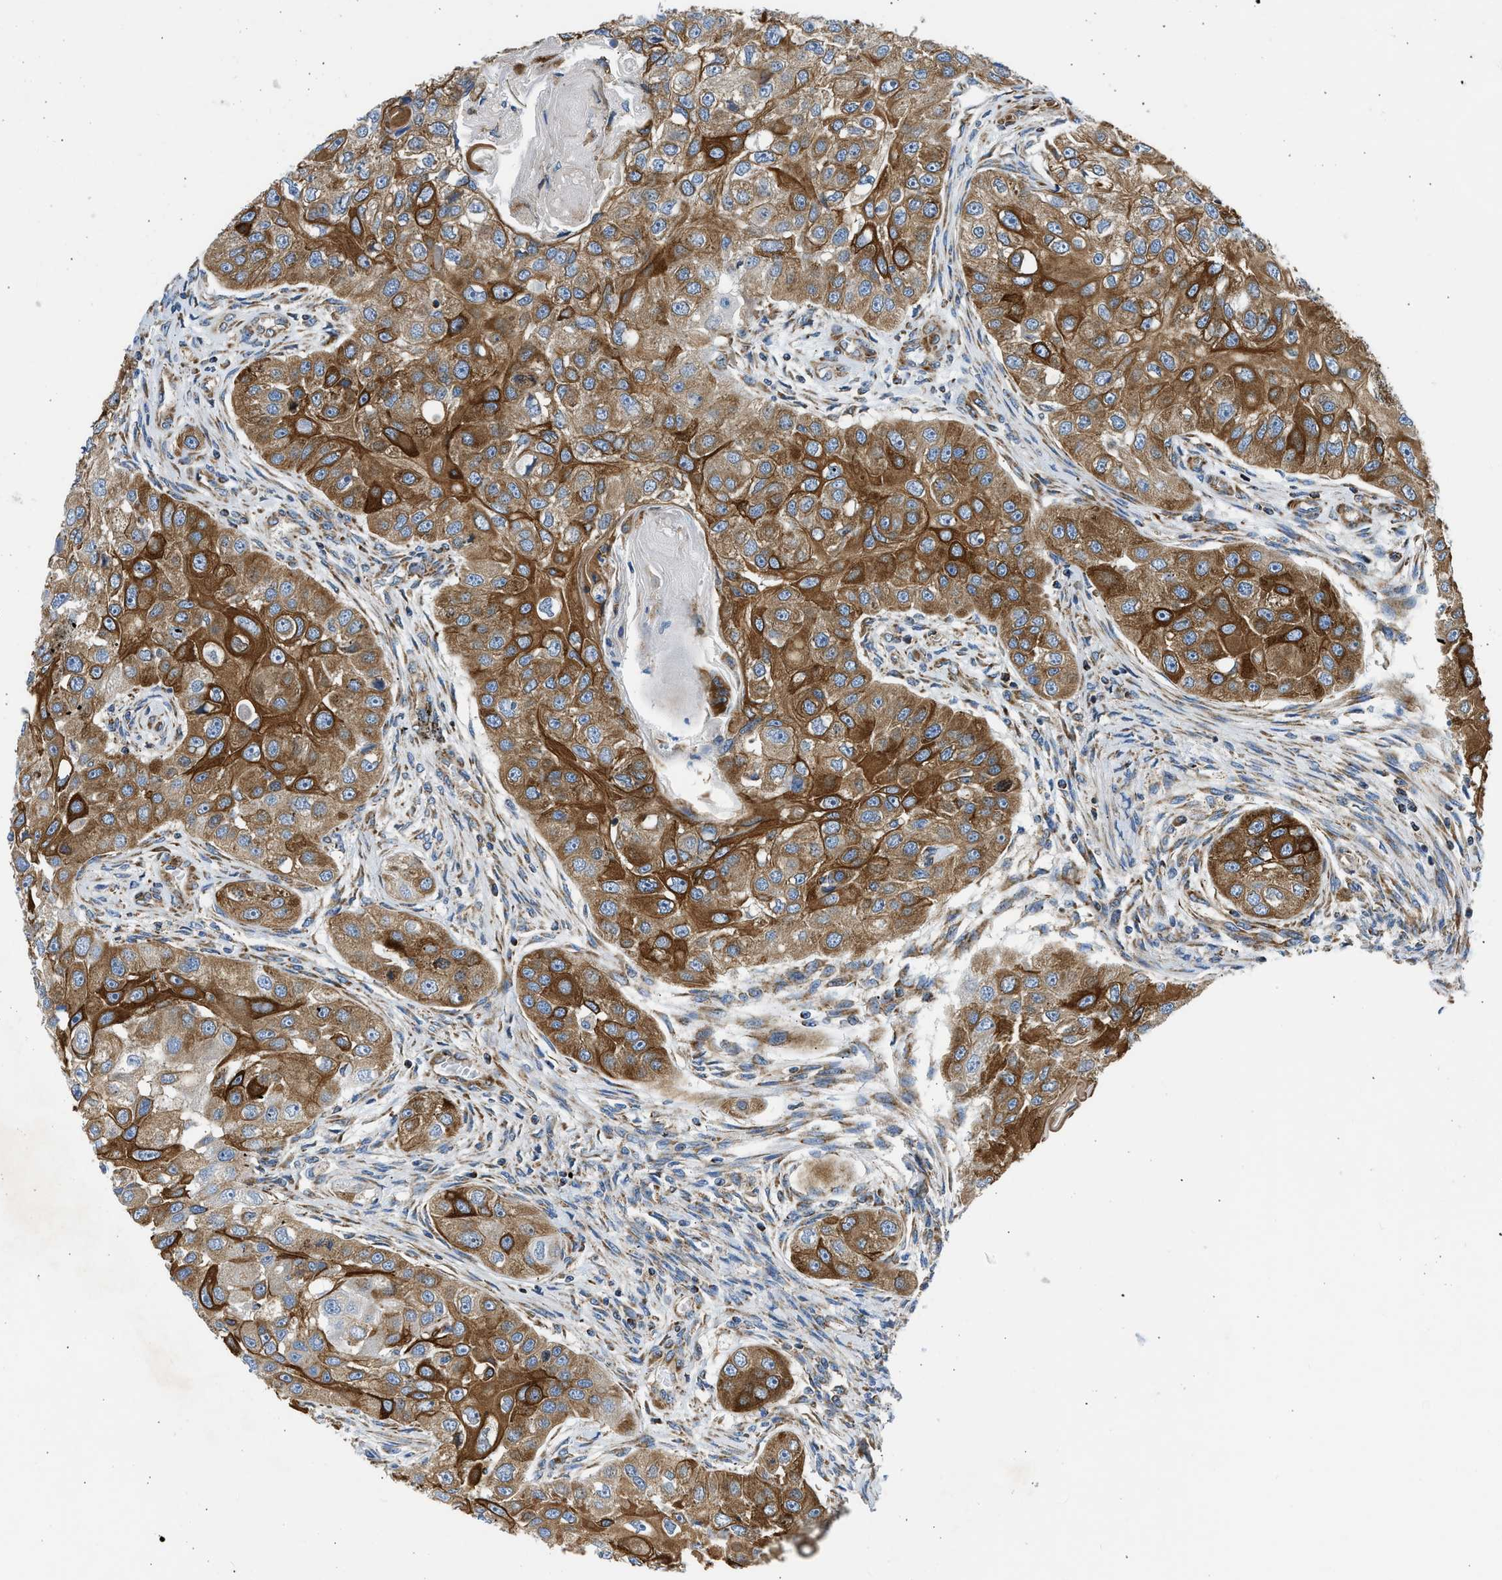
{"staining": {"intensity": "moderate", "quantity": ">75%", "location": "cytoplasmic/membranous"}, "tissue": "head and neck cancer", "cell_type": "Tumor cells", "image_type": "cancer", "snomed": [{"axis": "morphology", "description": "Normal tissue, NOS"}, {"axis": "morphology", "description": "Squamous cell carcinoma, NOS"}, {"axis": "topography", "description": "Skeletal muscle"}, {"axis": "topography", "description": "Head-Neck"}], "caption": "Immunohistochemical staining of head and neck squamous cell carcinoma shows medium levels of moderate cytoplasmic/membranous protein positivity in about >75% of tumor cells.", "gene": "CAMKK2", "patient": {"sex": "male", "age": 51}}